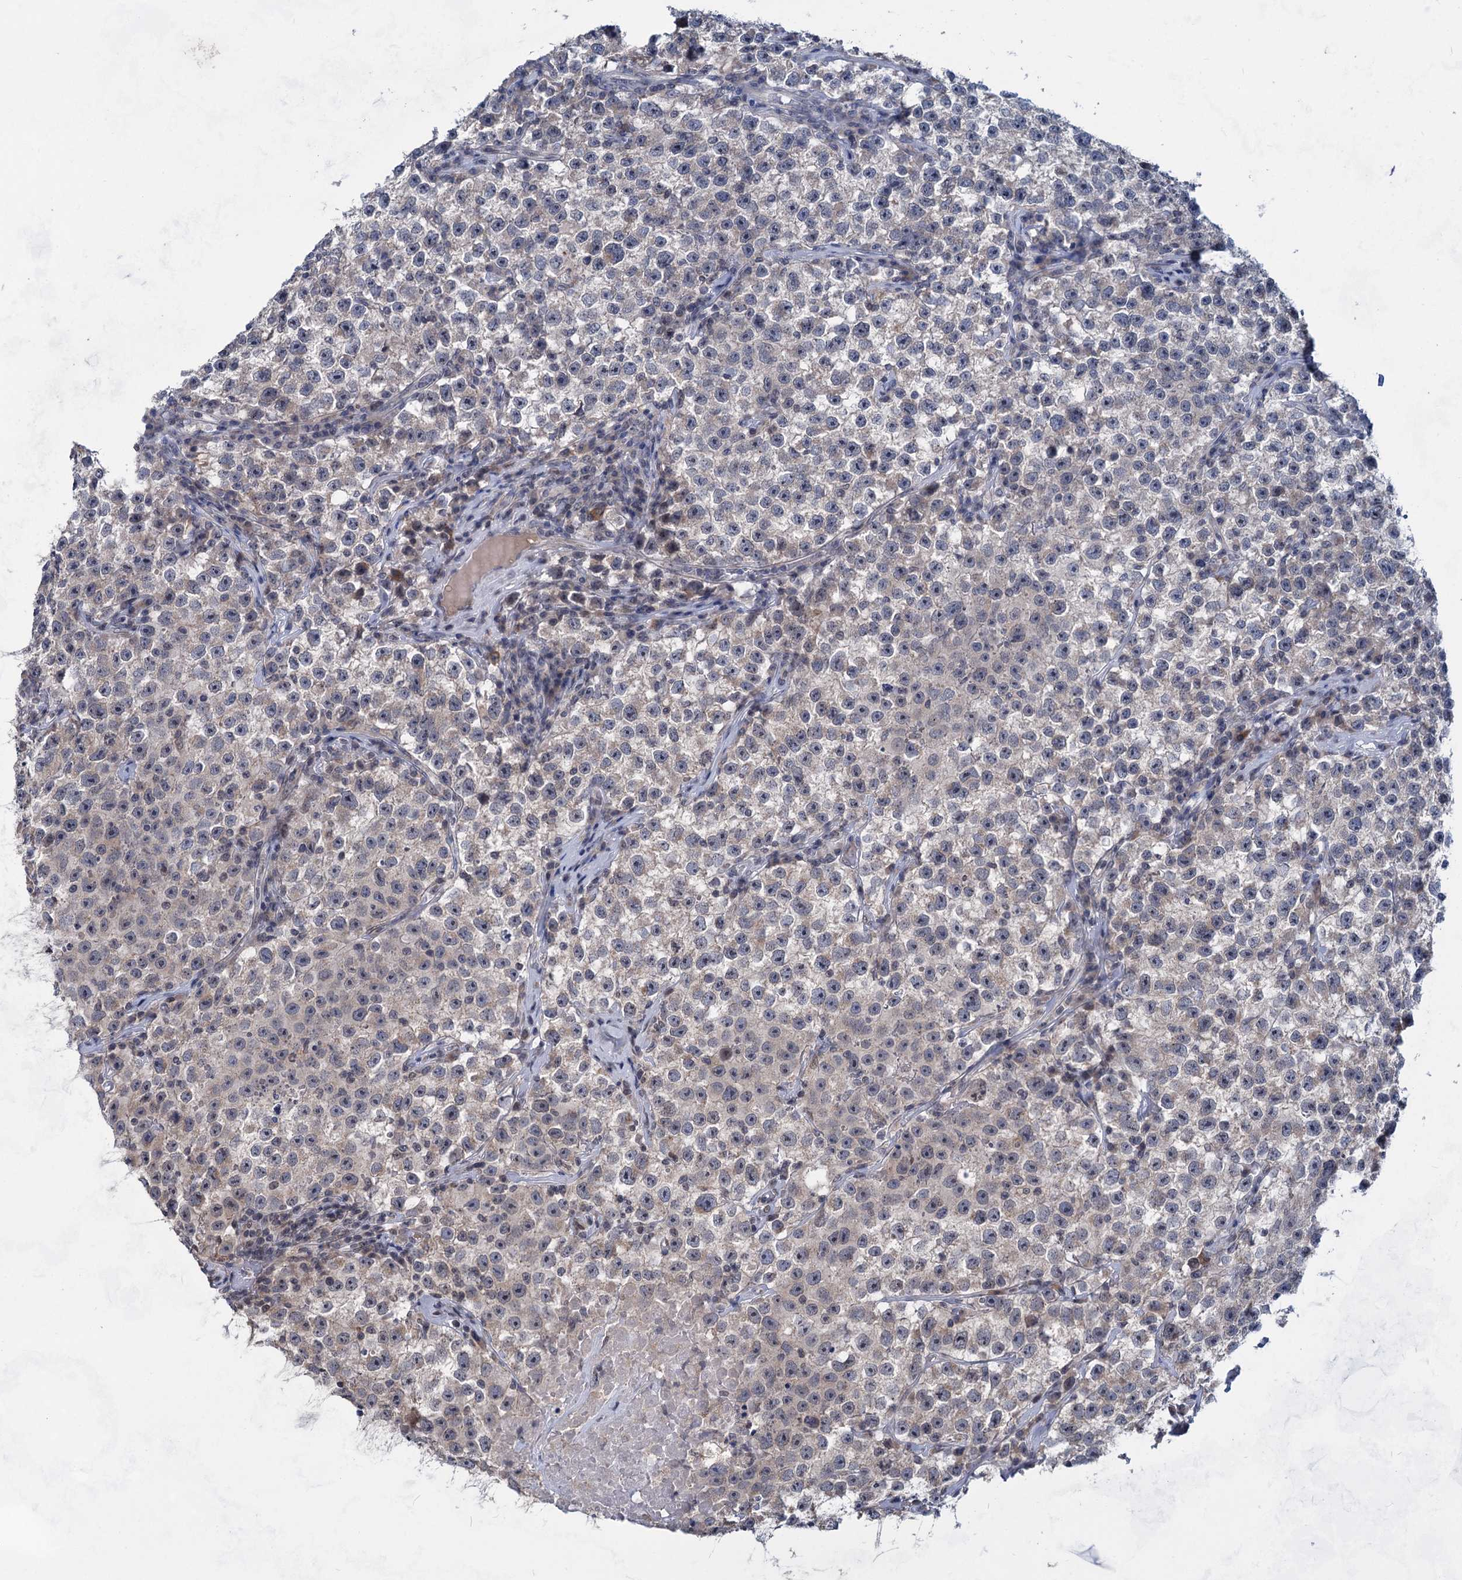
{"staining": {"intensity": "negative", "quantity": "none", "location": "none"}, "tissue": "testis cancer", "cell_type": "Tumor cells", "image_type": "cancer", "snomed": [{"axis": "morphology", "description": "Seminoma, NOS"}, {"axis": "topography", "description": "Testis"}], "caption": "There is no significant staining in tumor cells of testis seminoma. Nuclei are stained in blue.", "gene": "TTC17", "patient": {"sex": "male", "age": 22}}